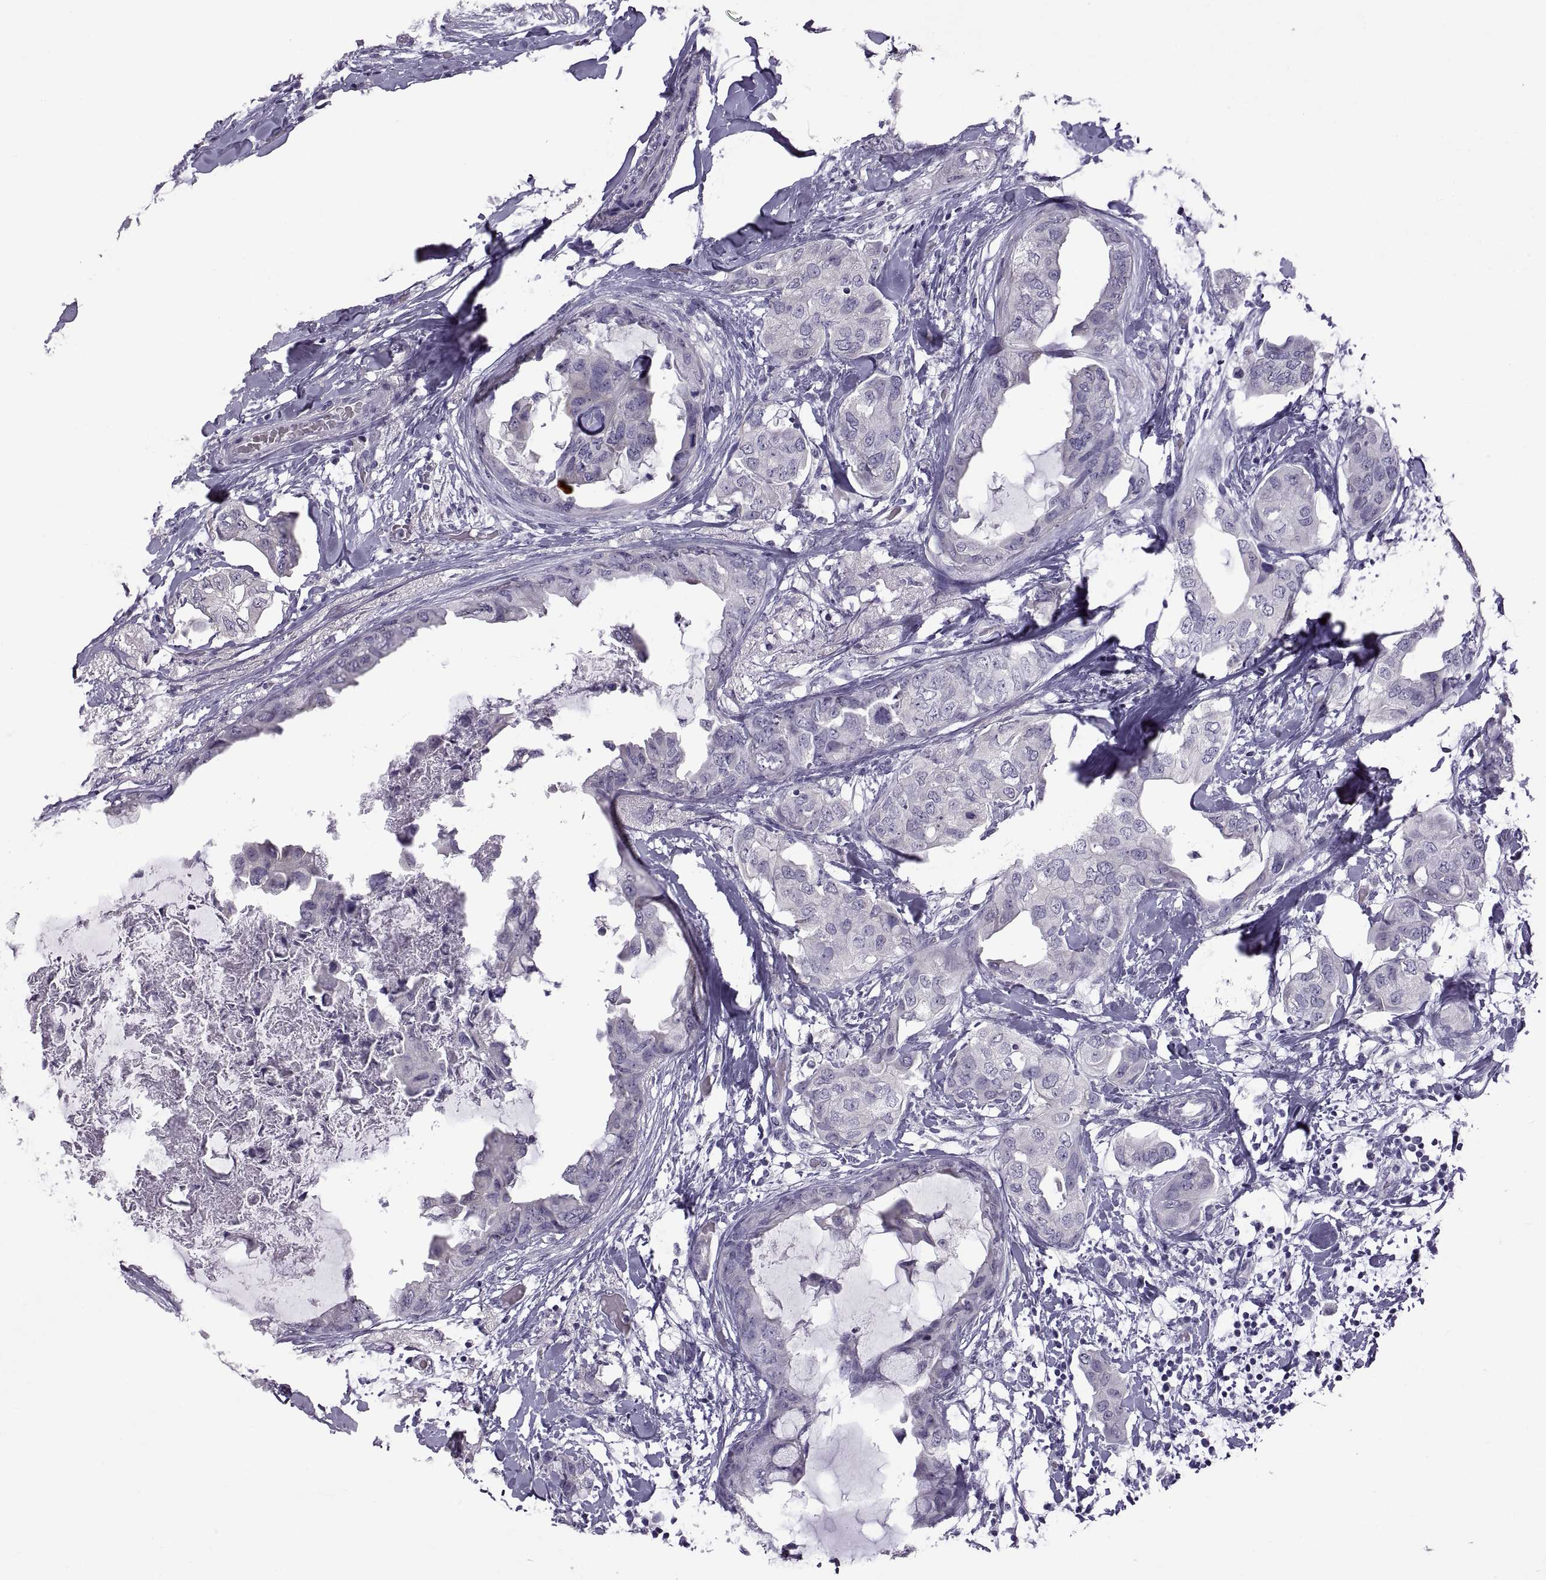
{"staining": {"intensity": "negative", "quantity": "none", "location": "none"}, "tissue": "breast cancer", "cell_type": "Tumor cells", "image_type": "cancer", "snomed": [{"axis": "morphology", "description": "Normal tissue, NOS"}, {"axis": "morphology", "description": "Duct carcinoma"}, {"axis": "topography", "description": "Breast"}], "caption": "IHC micrograph of neoplastic tissue: human intraductal carcinoma (breast) stained with DAB (3,3'-diaminobenzidine) reveals no significant protein staining in tumor cells. (Brightfield microscopy of DAB (3,3'-diaminobenzidine) immunohistochemistry at high magnification).", "gene": "RDM1", "patient": {"sex": "female", "age": 40}}